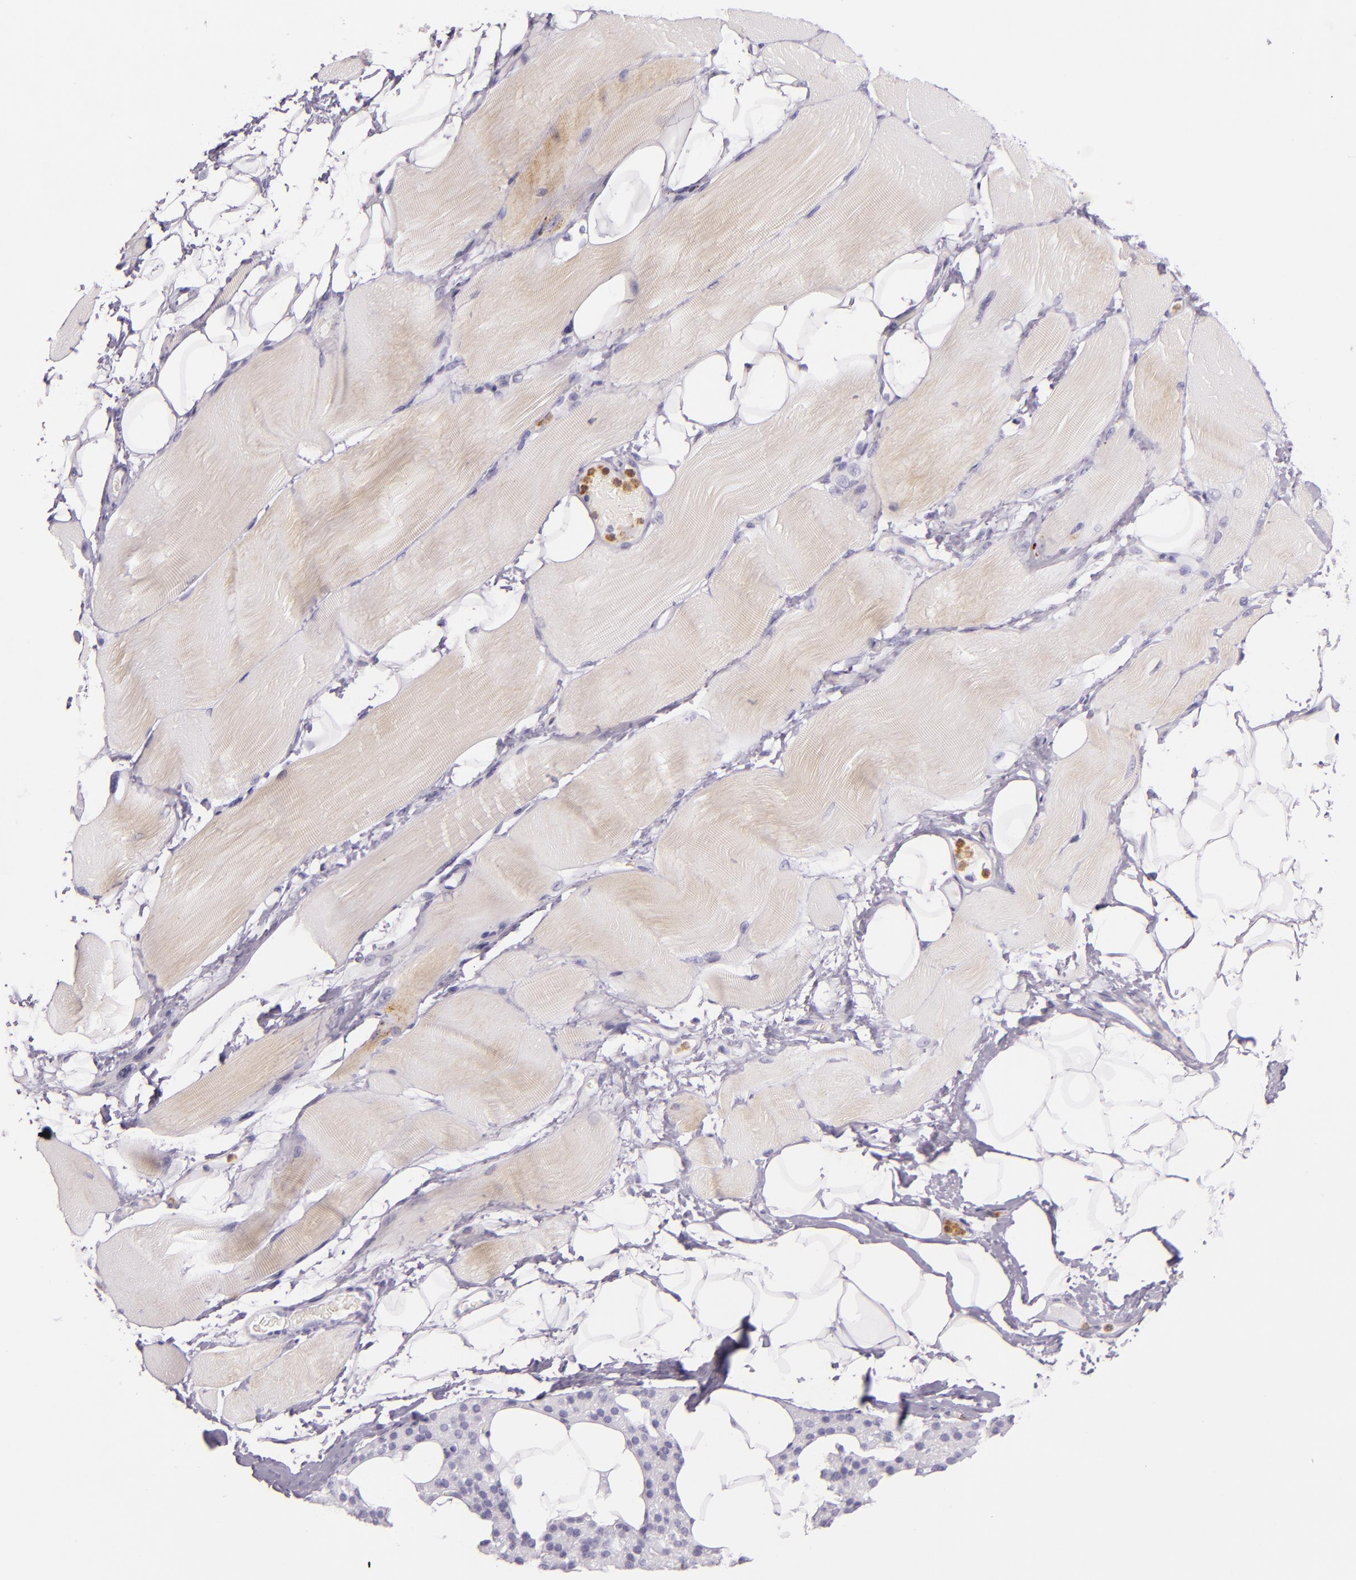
{"staining": {"intensity": "negative", "quantity": "none", "location": "none"}, "tissue": "skeletal muscle", "cell_type": "Myocytes", "image_type": "normal", "snomed": [{"axis": "morphology", "description": "Normal tissue, NOS"}, {"axis": "topography", "description": "Skeletal muscle"}, {"axis": "topography", "description": "Parathyroid gland"}], "caption": "Myocytes show no significant staining in benign skeletal muscle.", "gene": "CEACAM1", "patient": {"sex": "female", "age": 37}}